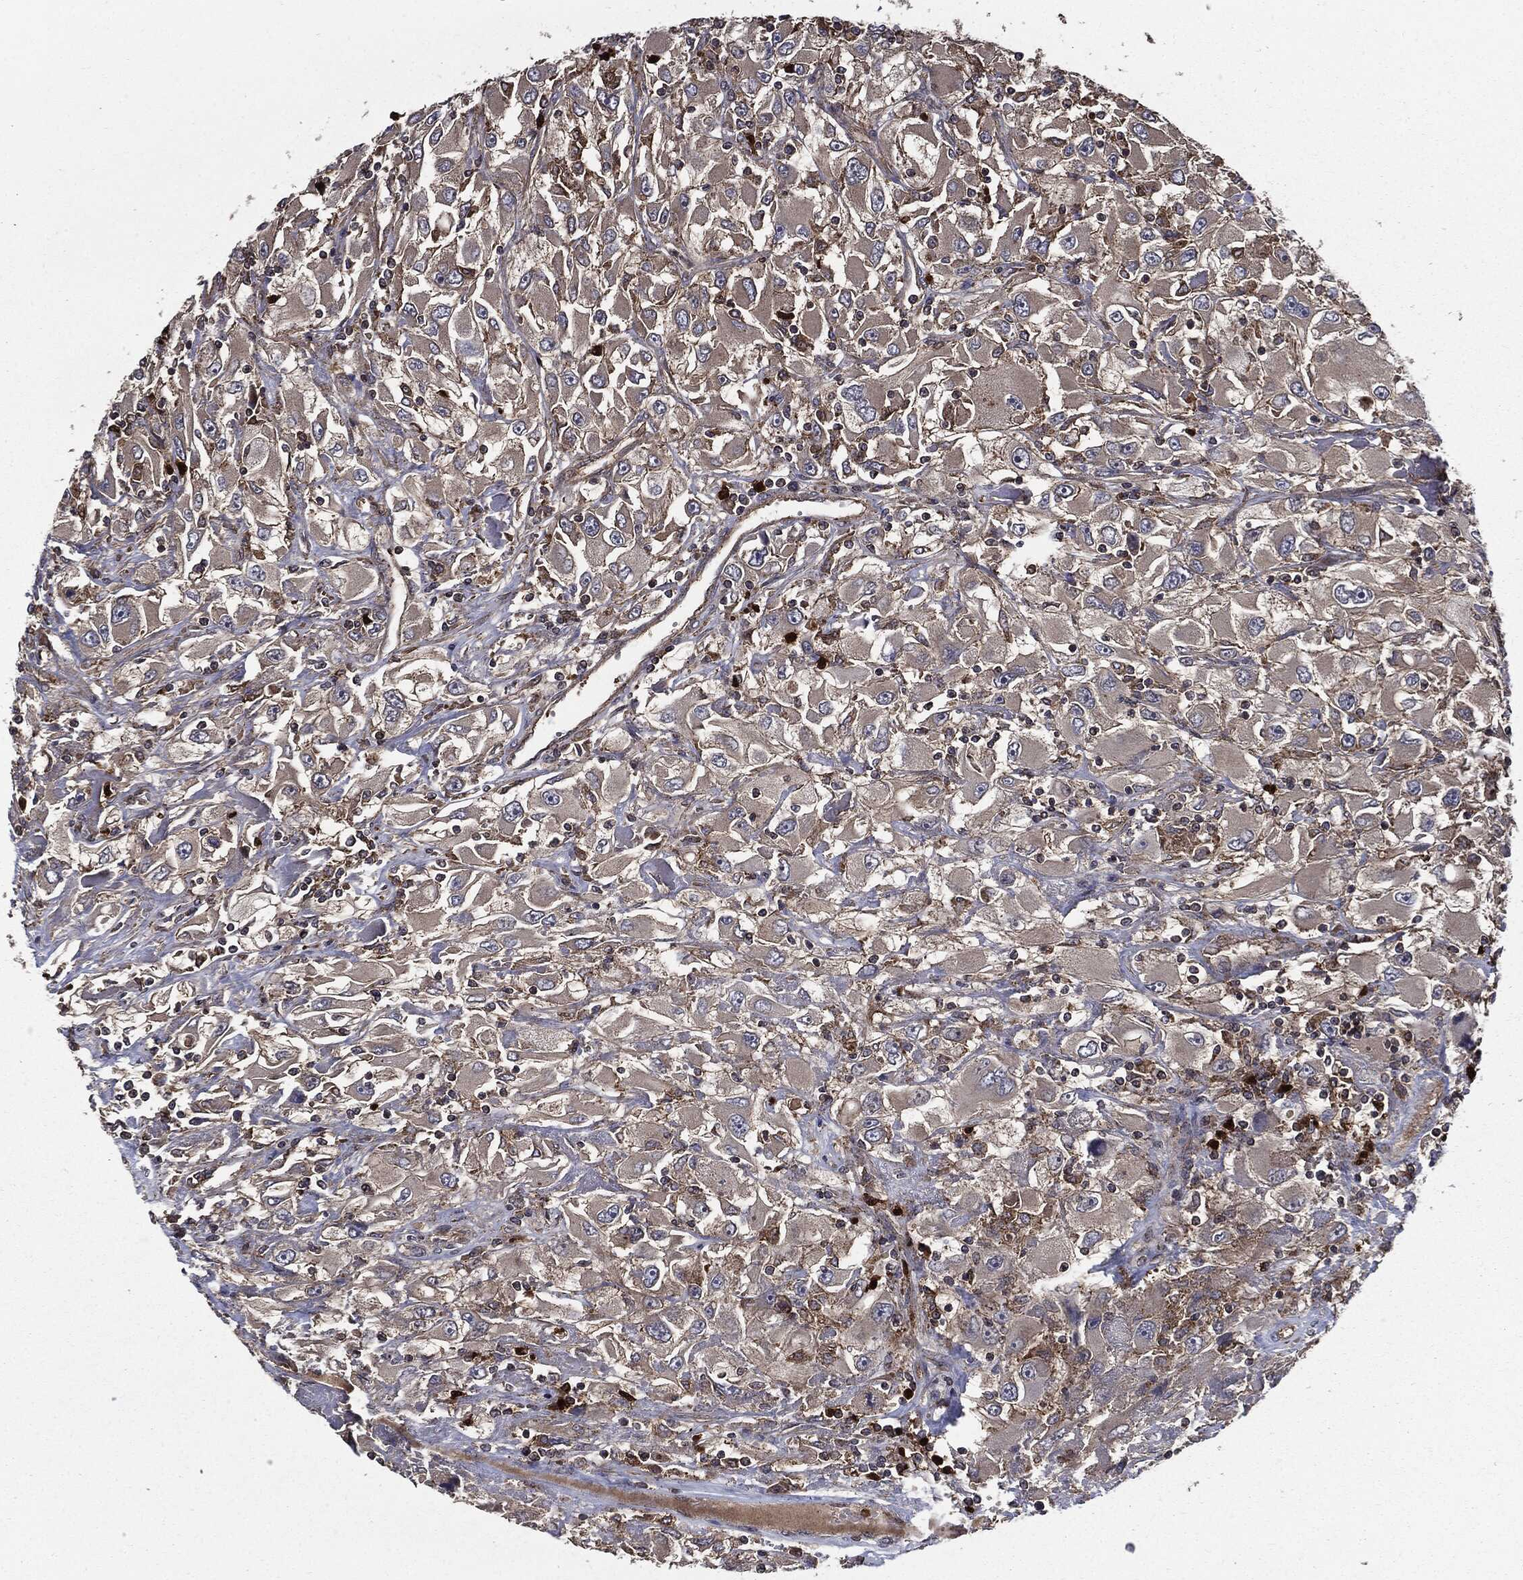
{"staining": {"intensity": "weak", "quantity": "25%-75%", "location": "cytoplasmic/membranous"}, "tissue": "renal cancer", "cell_type": "Tumor cells", "image_type": "cancer", "snomed": [{"axis": "morphology", "description": "Adenocarcinoma, NOS"}, {"axis": "topography", "description": "Kidney"}], "caption": "Tumor cells show low levels of weak cytoplasmic/membranous expression in approximately 25%-75% of cells in human renal cancer. (DAB (3,3'-diaminobenzidine) IHC with brightfield microscopy, high magnification).", "gene": "PDCD6IP", "patient": {"sex": "female", "age": 52}}